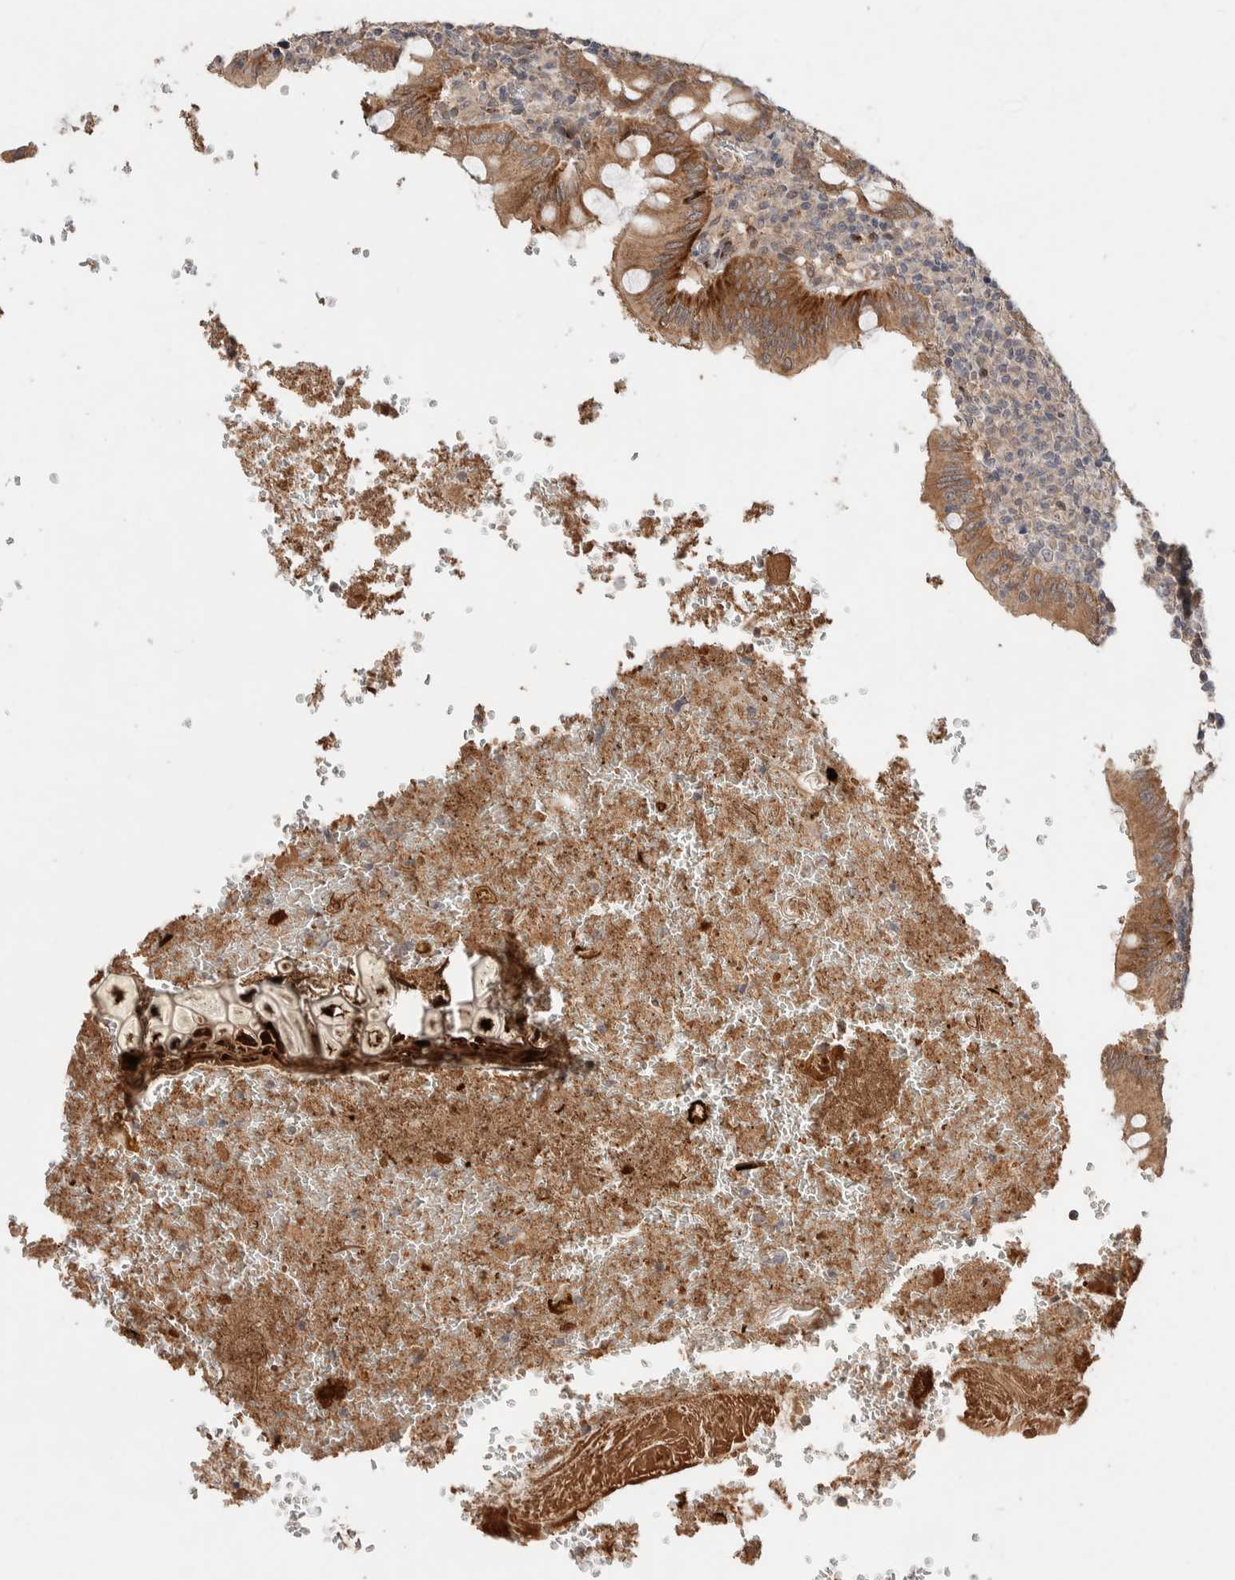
{"staining": {"intensity": "strong", "quantity": ">75%", "location": "cytoplasmic/membranous"}, "tissue": "appendix", "cell_type": "Glandular cells", "image_type": "normal", "snomed": [{"axis": "morphology", "description": "Normal tissue, NOS"}, {"axis": "topography", "description": "Appendix"}], "caption": "Brown immunohistochemical staining in unremarkable human appendix displays strong cytoplasmic/membranous positivity in approximately >75% of glandular cells. Nuclei are stained in blue.", "gene": "CASK", "patient": {"sex": "male", "age": 8}}